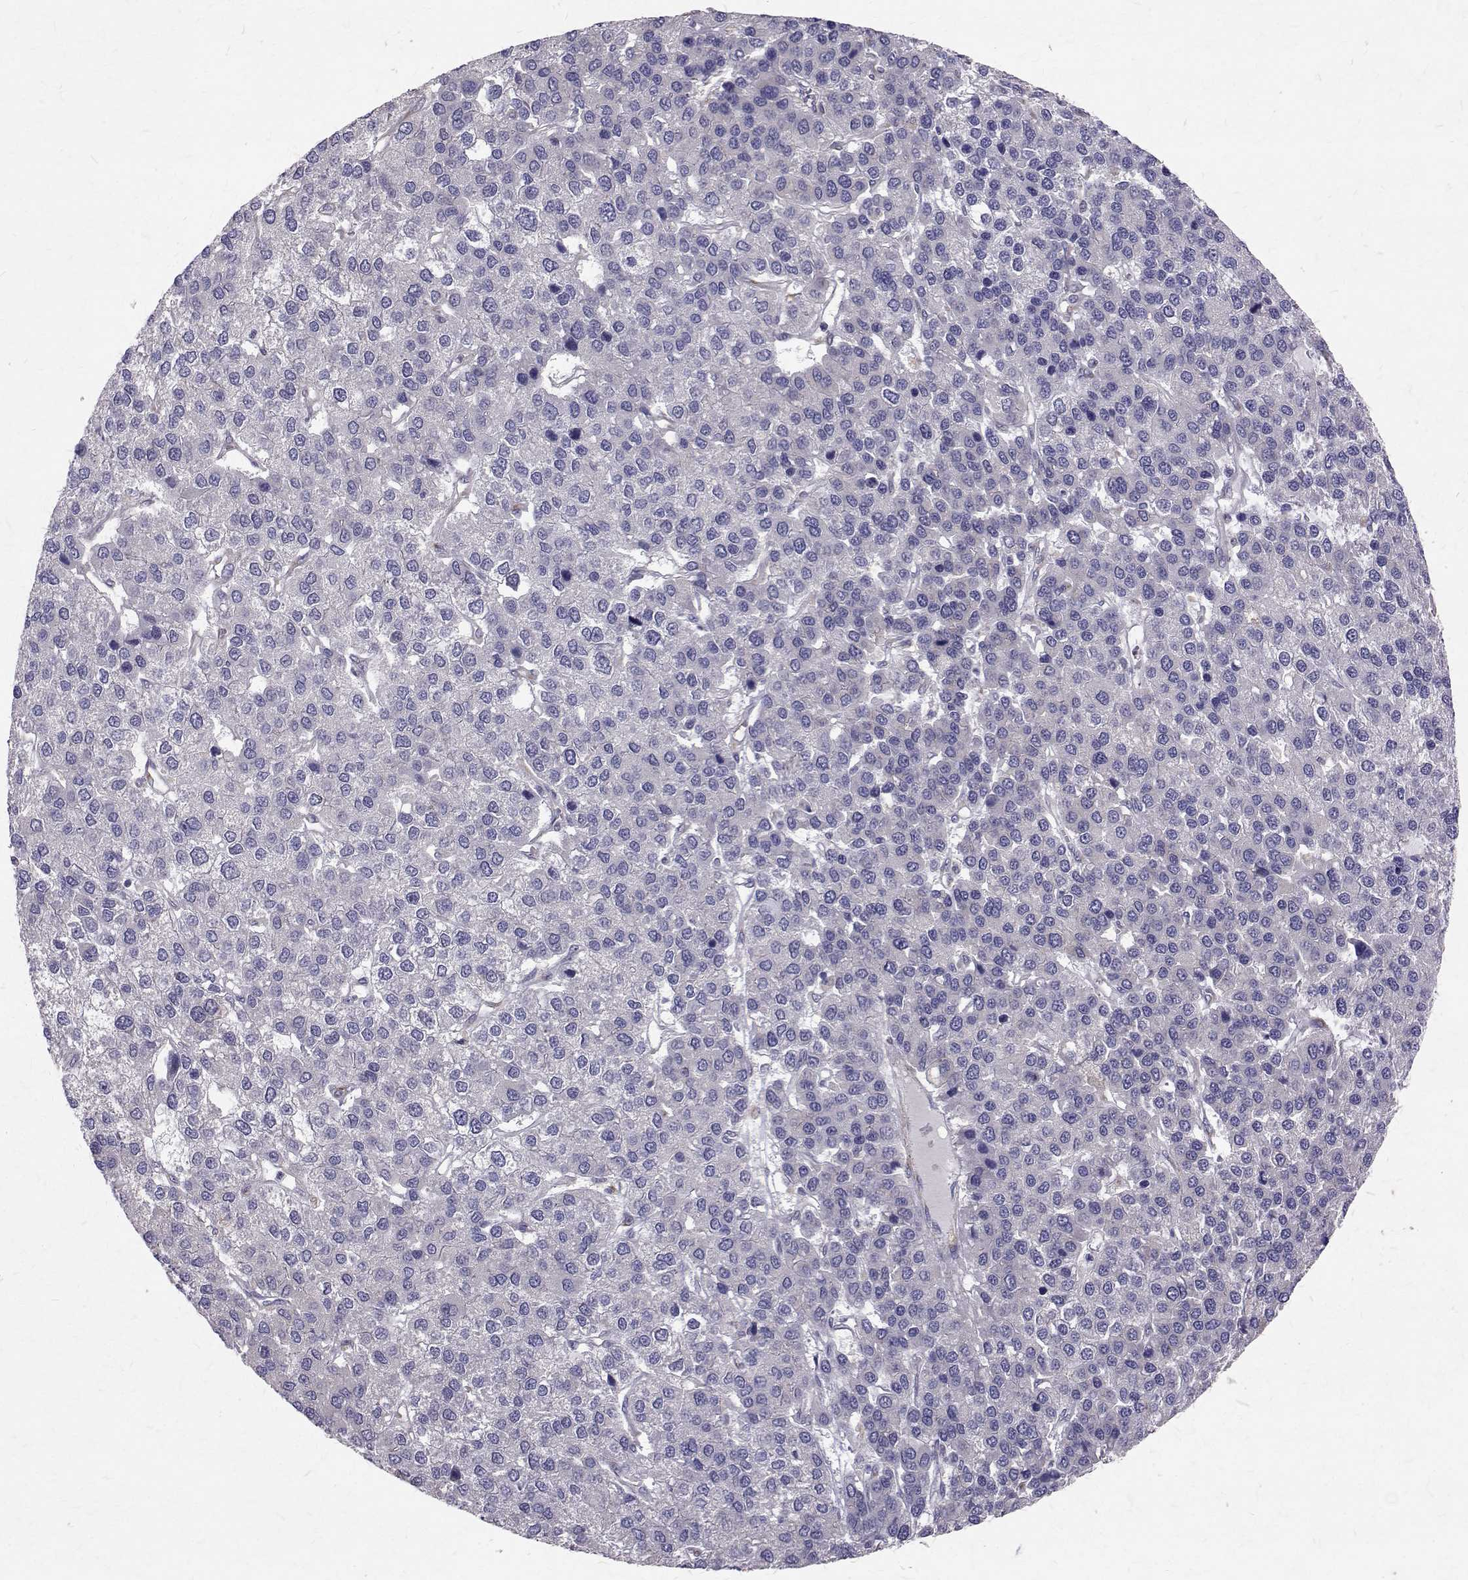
{"staining": {"intensity": "negative", "quantity": "none", "location": "none"}, "tissue": "liver cancer", "cell_type": "Tumor cells", "image_type": "cancer", "snomed": [{"axis": "morphology", "description": "Carcinoma, Hepatocellular, NOS"}, {"axis": "topography", "description": "Liver"}], "caption": "Immunohistochemical staining of human liver hepatocellular carcinoma demonstrates no significant positivity in tumor cells.", "gene": "ARFGAP1", "patient": {"sex": "female", "age": 41}}